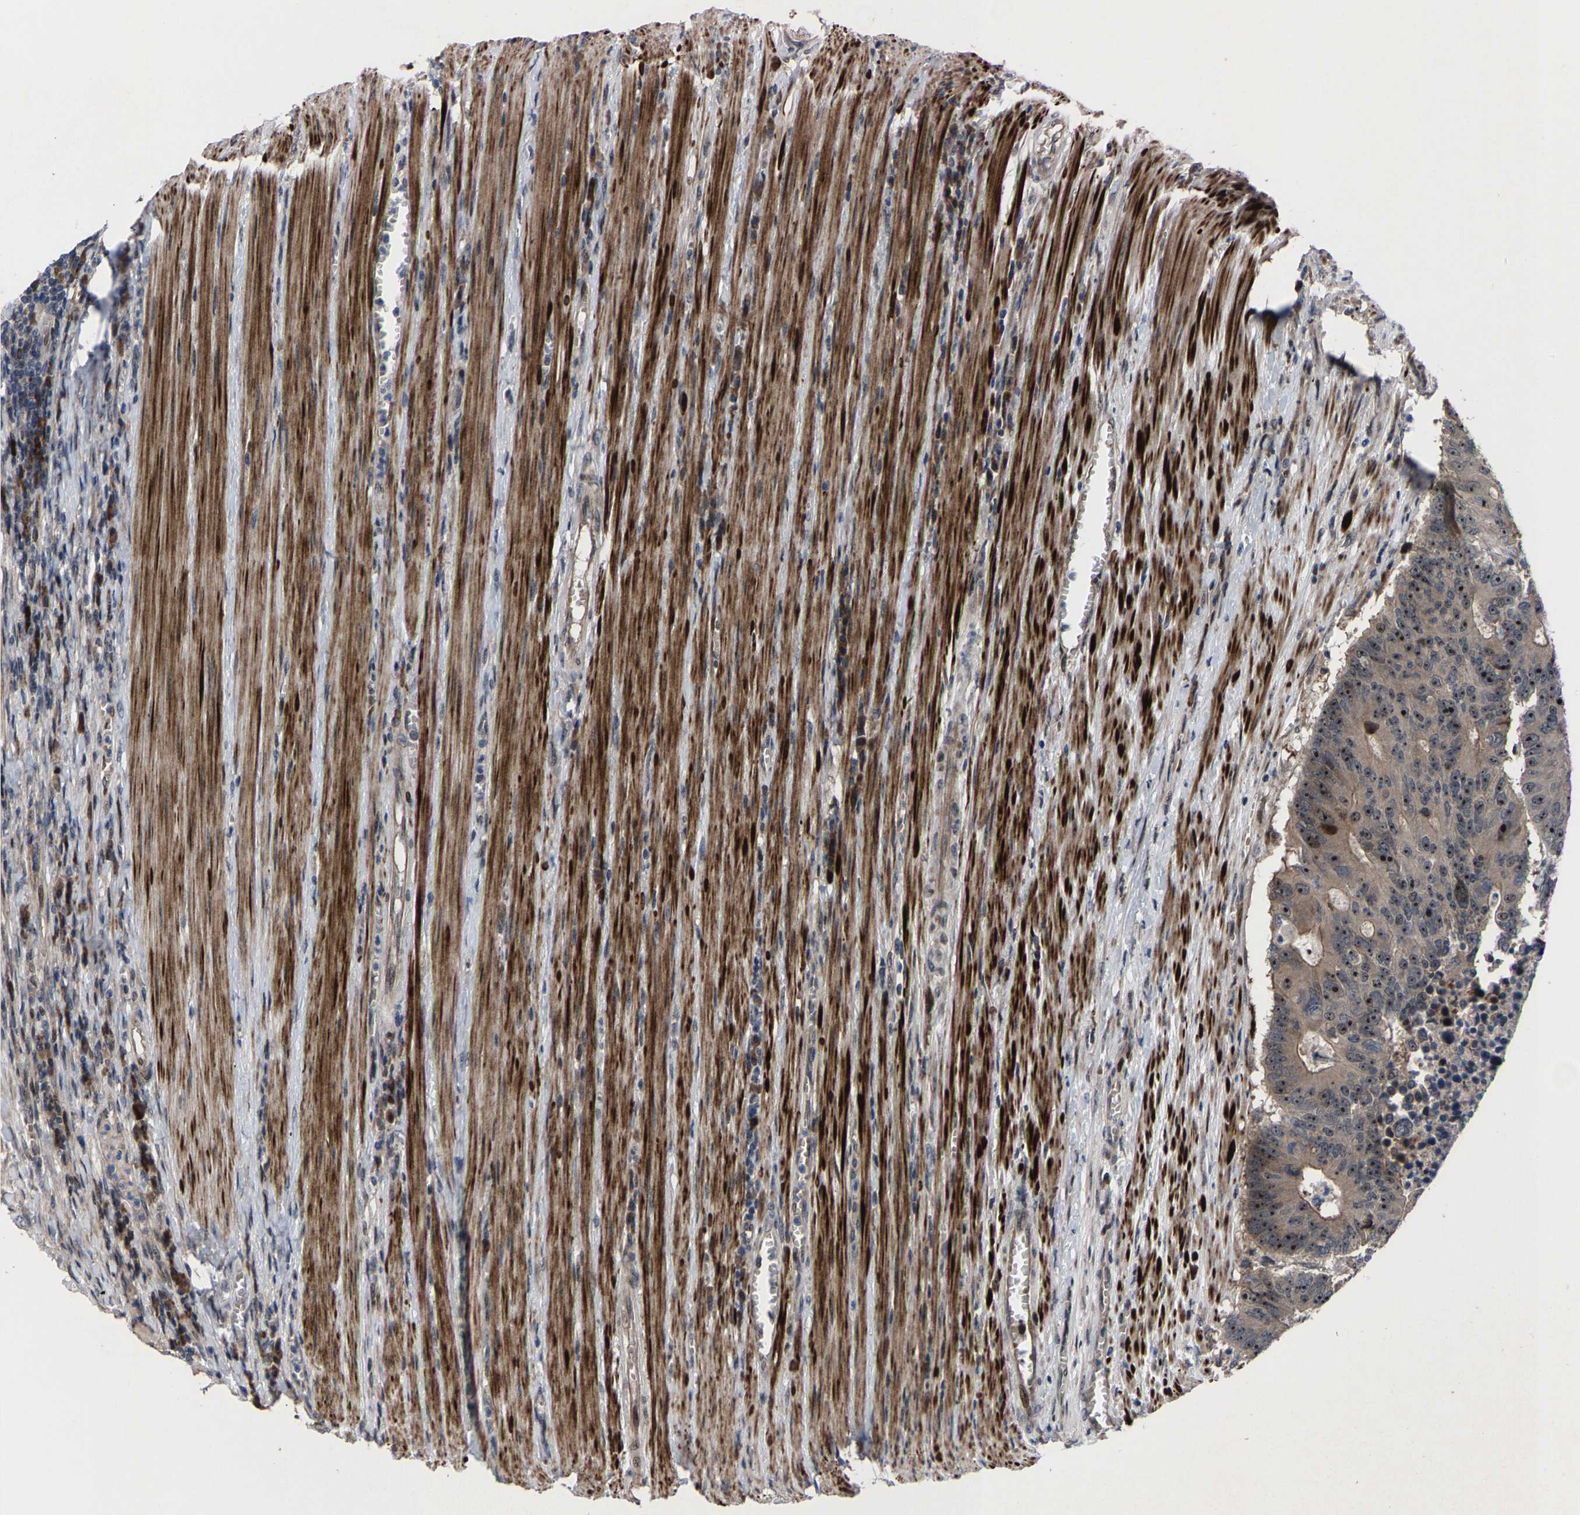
{"staining": {"intensity": "strong", "quantity": ">75%", "location": "nuclear"}, "tissue": "colorectal cancer", "cell_type": "Tumor cells", "image_type": "cancer", "snomed": [{"axis": "morphology", "description": "Adenocarcinoma, NOS"}, {"axis": "topography", "description": "Colon"}], "caption": "Immunohistochemical staining of colorectal cancer (adenocarcinoma) exhibits high levels of strong nuclear positivity in approximately >75% of tumor cells. The protein is shown in brown color, while the nuclei are stained blue.", "gene": "HAUS6", "patient": {"sex": "male", "age": 87}}